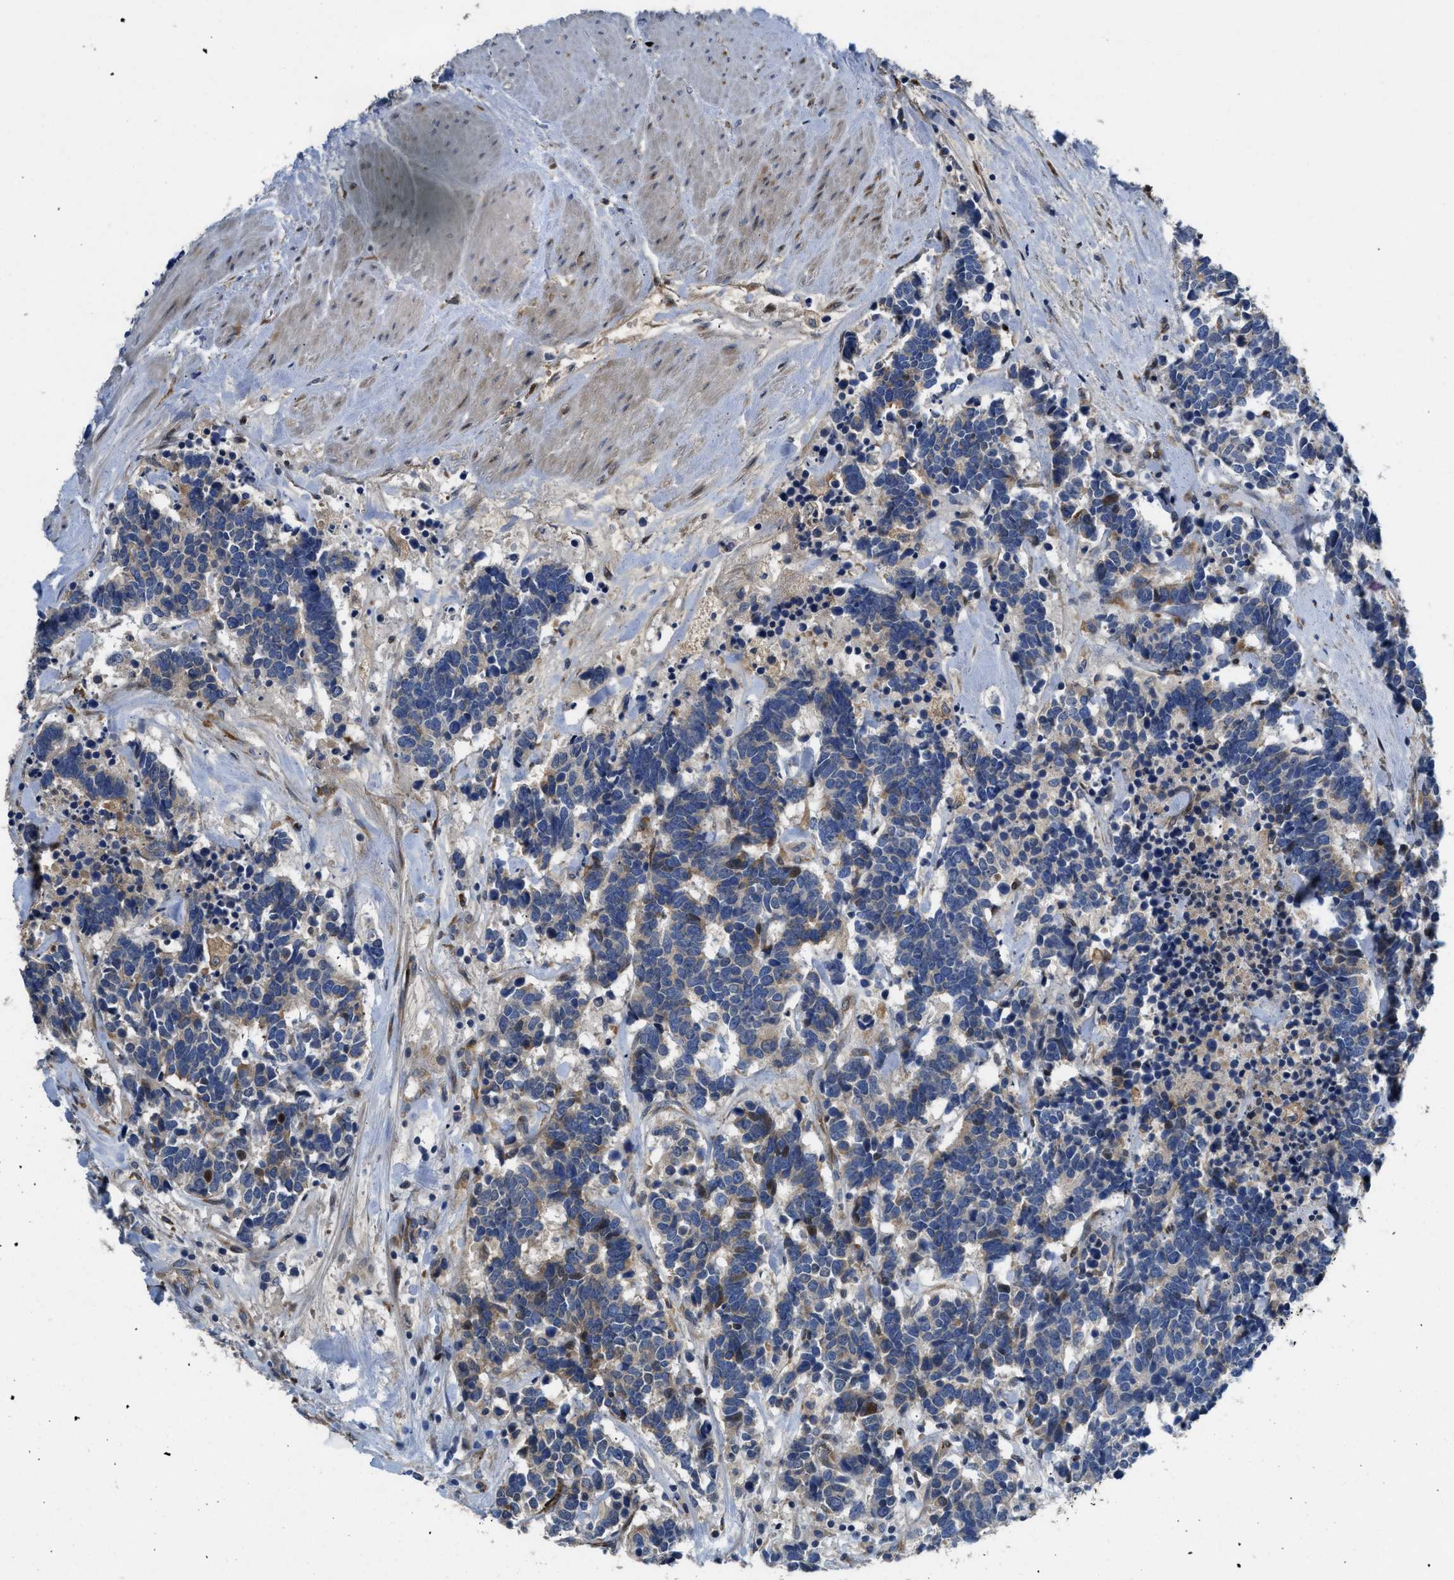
{"staining": {"intensity": "moderate", "quantity": "<25%", "location": "cytoplasmic/membranous"}, "tissue": "carcinoid", "cell_type": "Tumor cells", "image_type": "cancer", "snomed": [{"axis": "morphology", "description": "Carcinoma, NOS"}, {"axis": "morphology", "description": "Carcinoid, malignant, NOS"}, {"axis": "topography", "description": "Urinary bladder"}], "caption": "This is a micrograph of immunohistochemistry (IHC) staining of carcinoid (malignant), which shows moderate expression in the cytoplasmic/membranous of tumor cells.", "gene": "GGCX", "patient": {"sex": "male", "age": 57}}